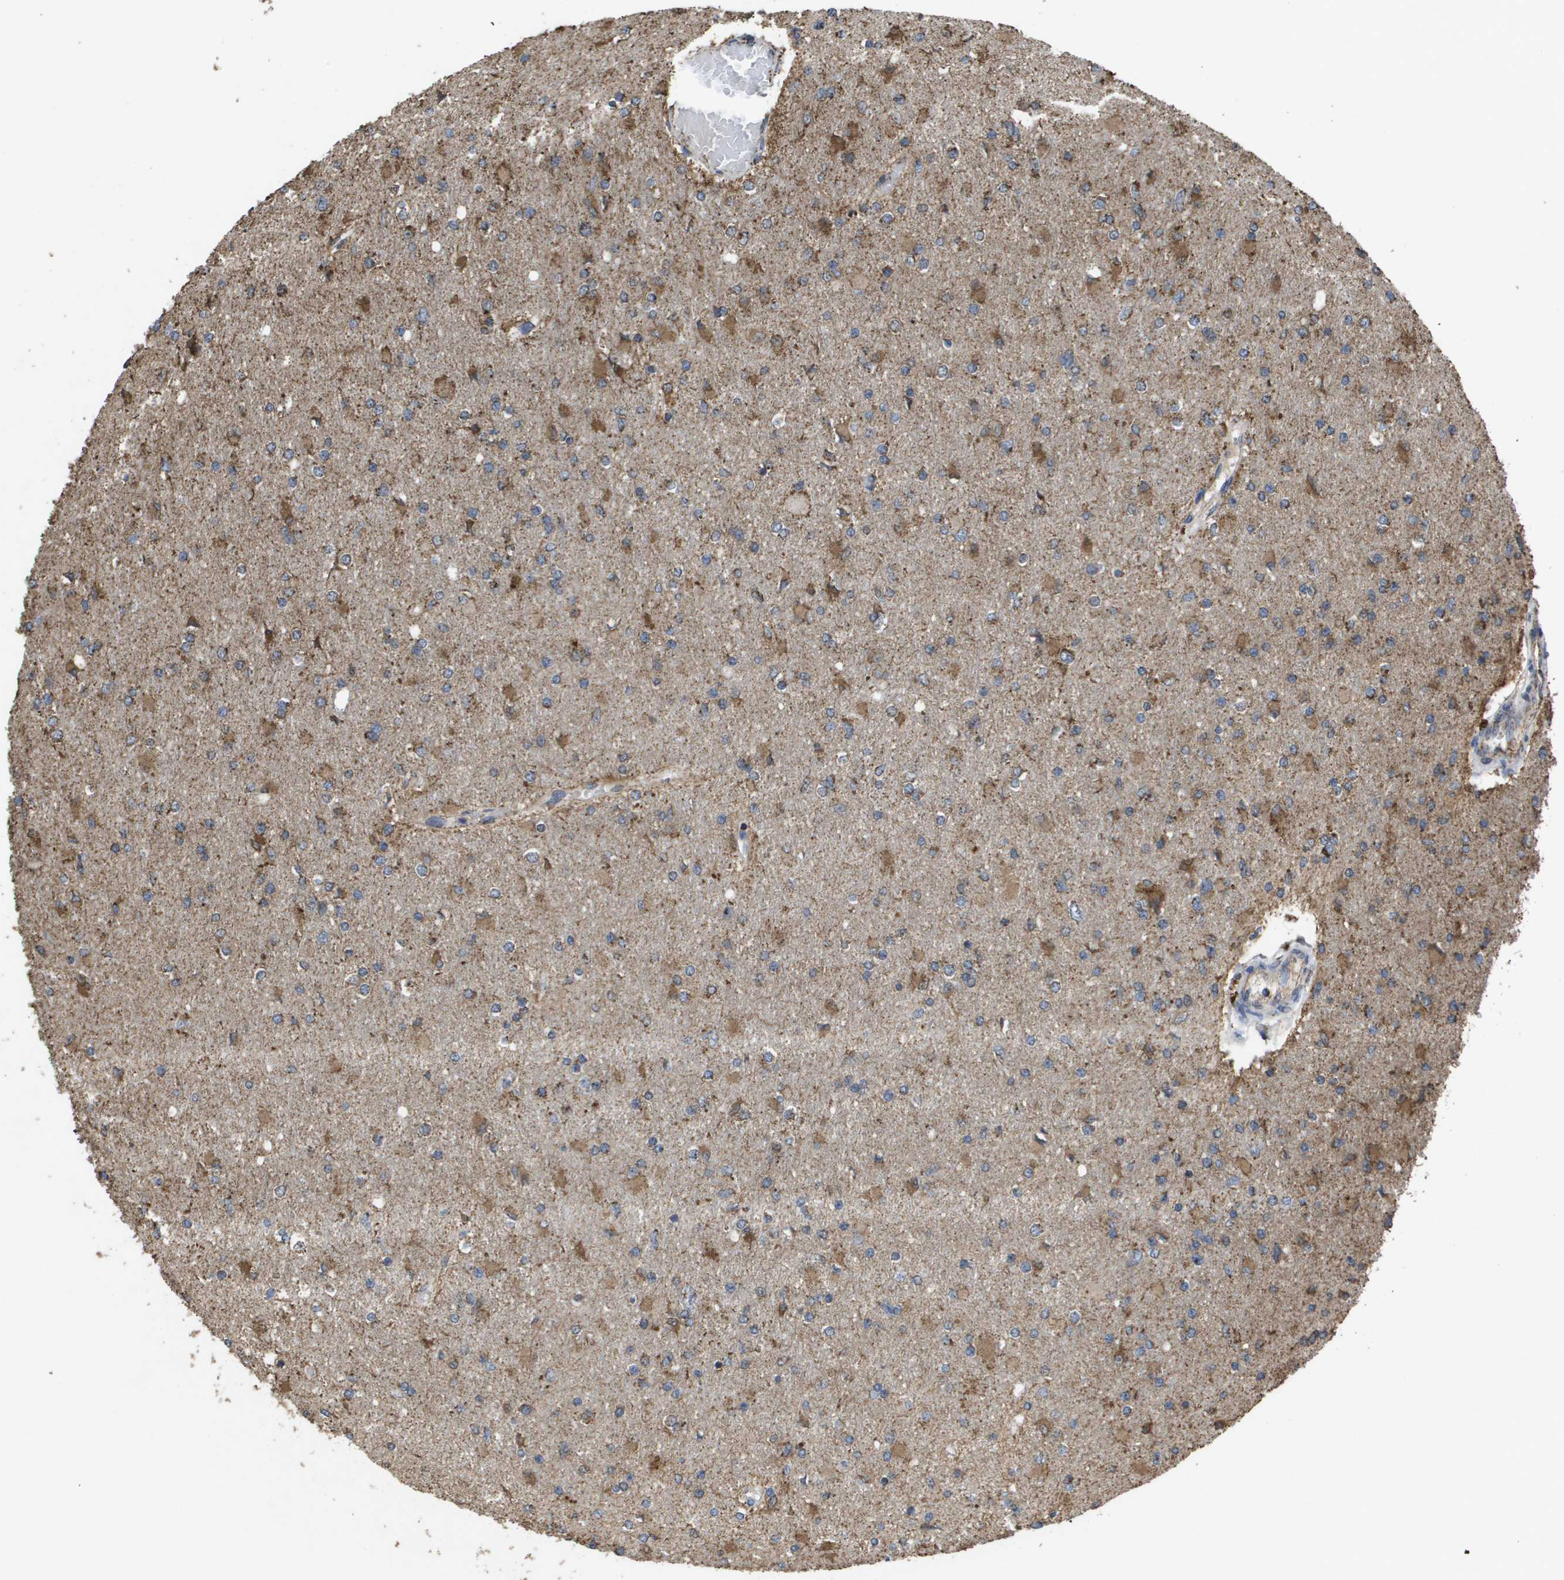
{"staining": {"intensity": "weak", "quantity": "<25%", "location": "cytoplasmic/membranous"}, "tissue": "glioma", "cell_type": "Tumor cells", "image_type": "cancer", "snomed": [{"axis": "morphology", "description": "Glioma, malignant, High grade"}, {"axis": "topography", "description": "Cerebral cortex"}], "caption": "High power microscopy photomicrograph of an IHC image of malignant high-grade glioma, revealing no significant positivity in tumor cells.", "gene": "HSPE1", "patient": {"sex": "female", "age": 36}}